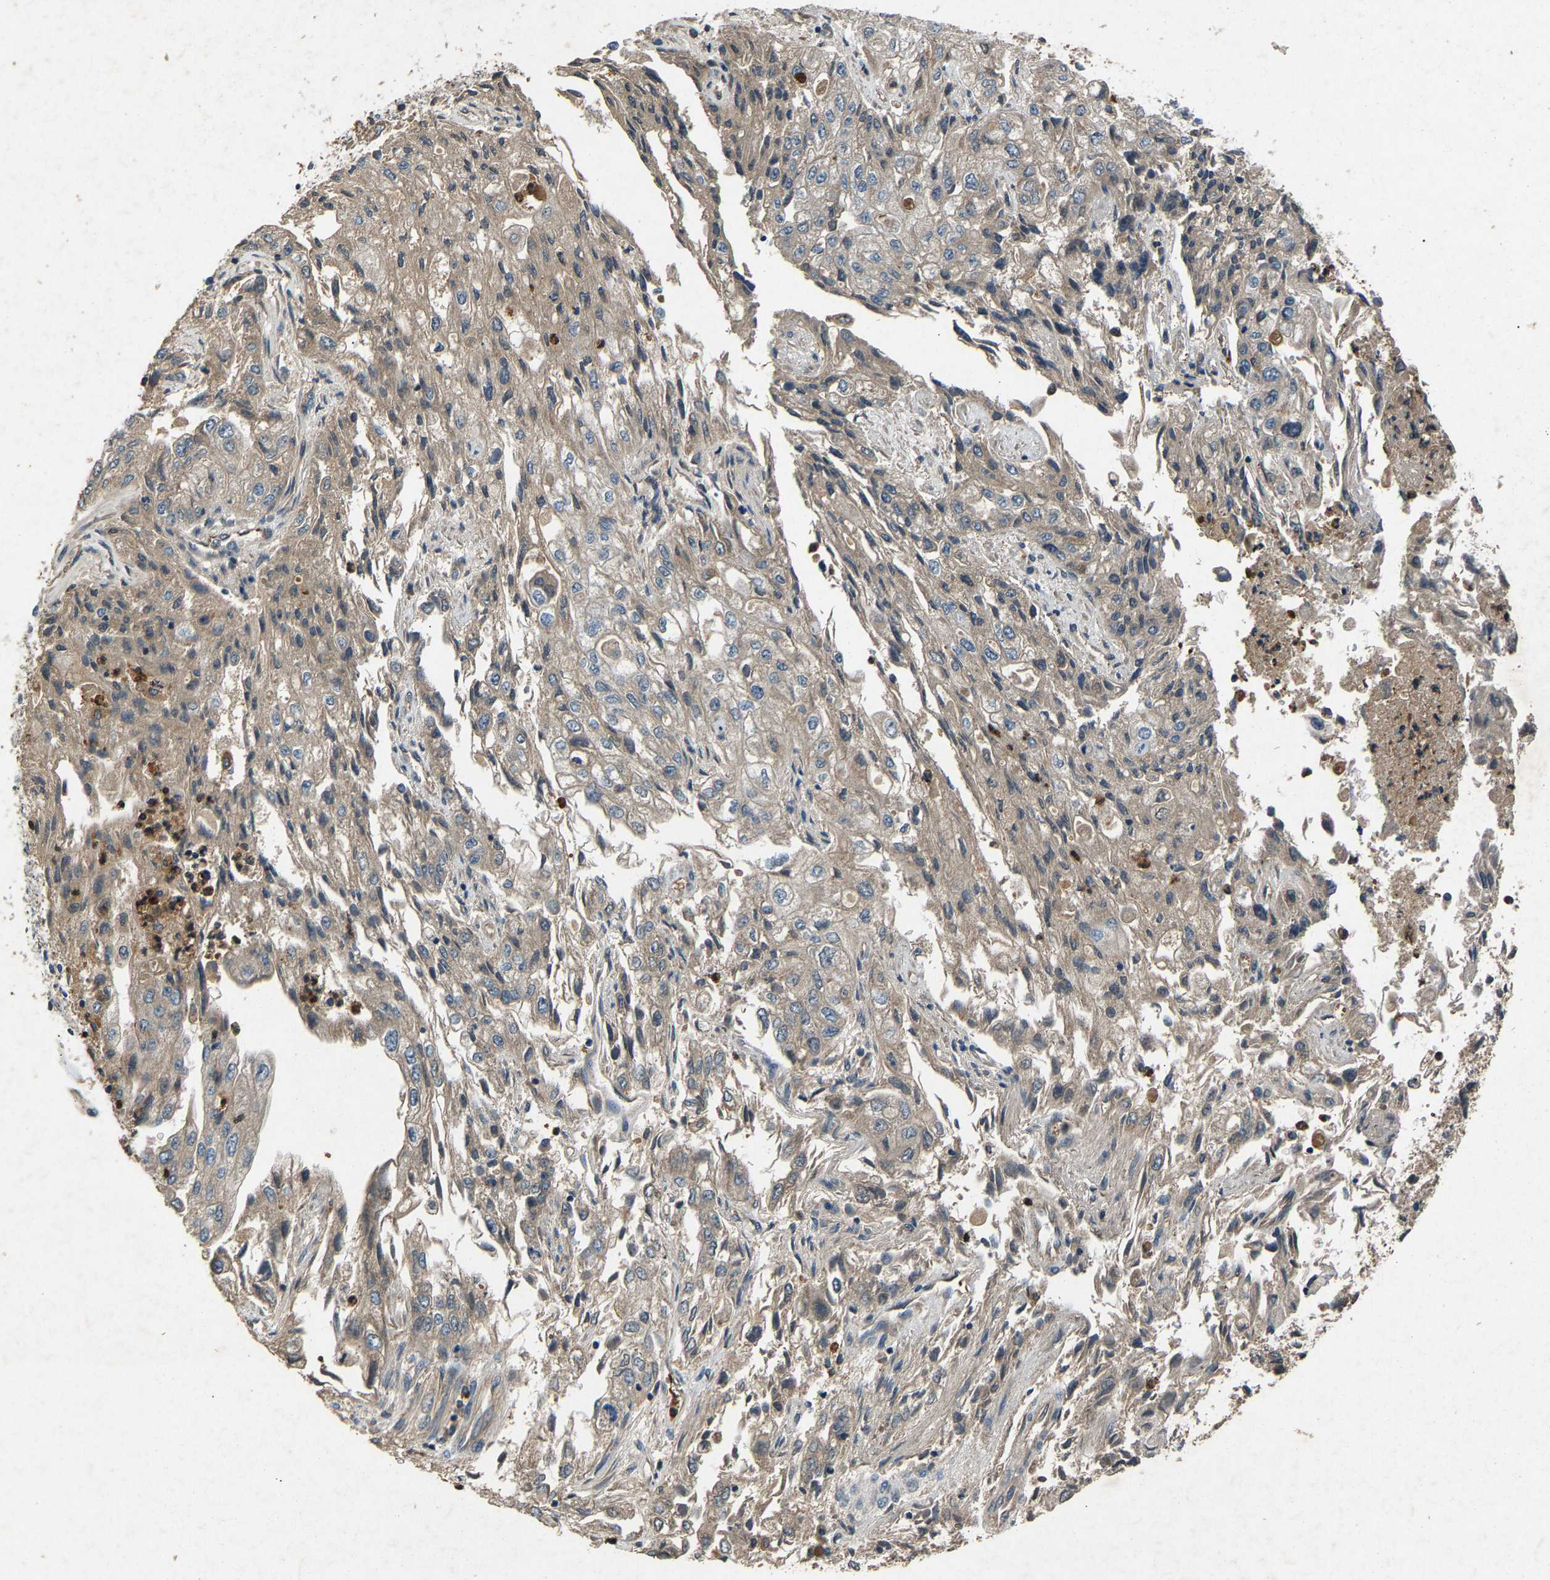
{"staining": {"intensity": "negative", "quantity": "none", "location": "none"}, "tissue": "endometrial cancer", "cell_type": "Tumor cells", "image_type": "cancer", "snomed": [{"axis": "morphology", "description": "Adenocarcinoma, NOS"}, {"axis": "topography", "description": "Endometrium"}], "caption": "Protein analysis of endometrial cancer (adenocarcinoma) exhibits no significant expression in tumor cells.", "gene": "PPID", "patient": {"sex": "female", "age": 49}}